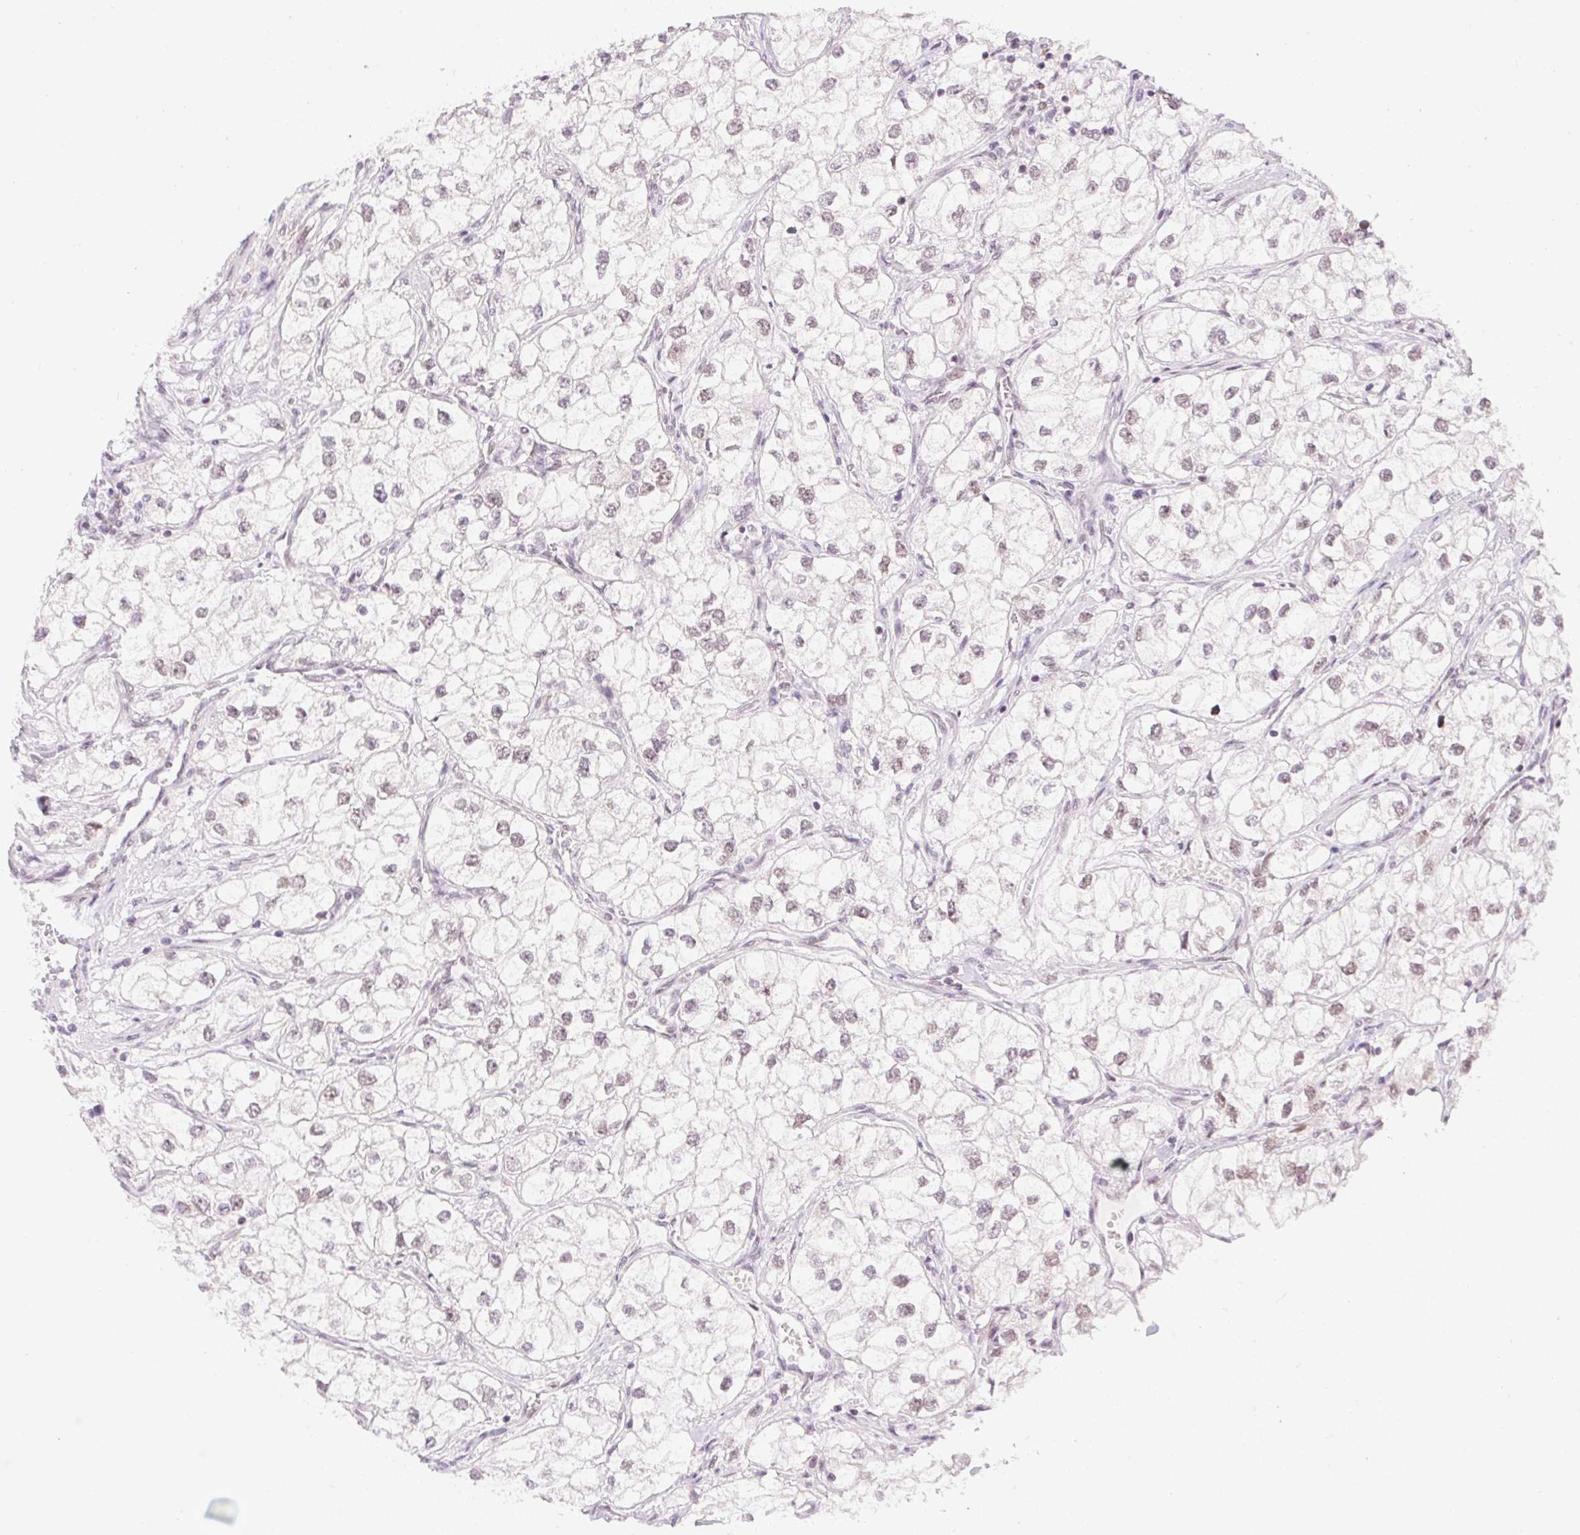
{"staining": {"intensity": "weak", "quantity": ">75%", "location": "nuclear"}, "tissue": "renal cancer", "cell_type": "Tumor cells", "image_type": "cancer", "snomed": [{"axis": "morphology", "description": "Adenocarcinoma, NOS"}, {"axis": "topography", "description": "Kidney"}], "caption": "This histopathology image displays IHC staining of human renal cancer, with low weak nuclear expression in about >75% of tumor cells.", "gene": "DPPA4", "patient": {"sex": "male", "age": 59}}